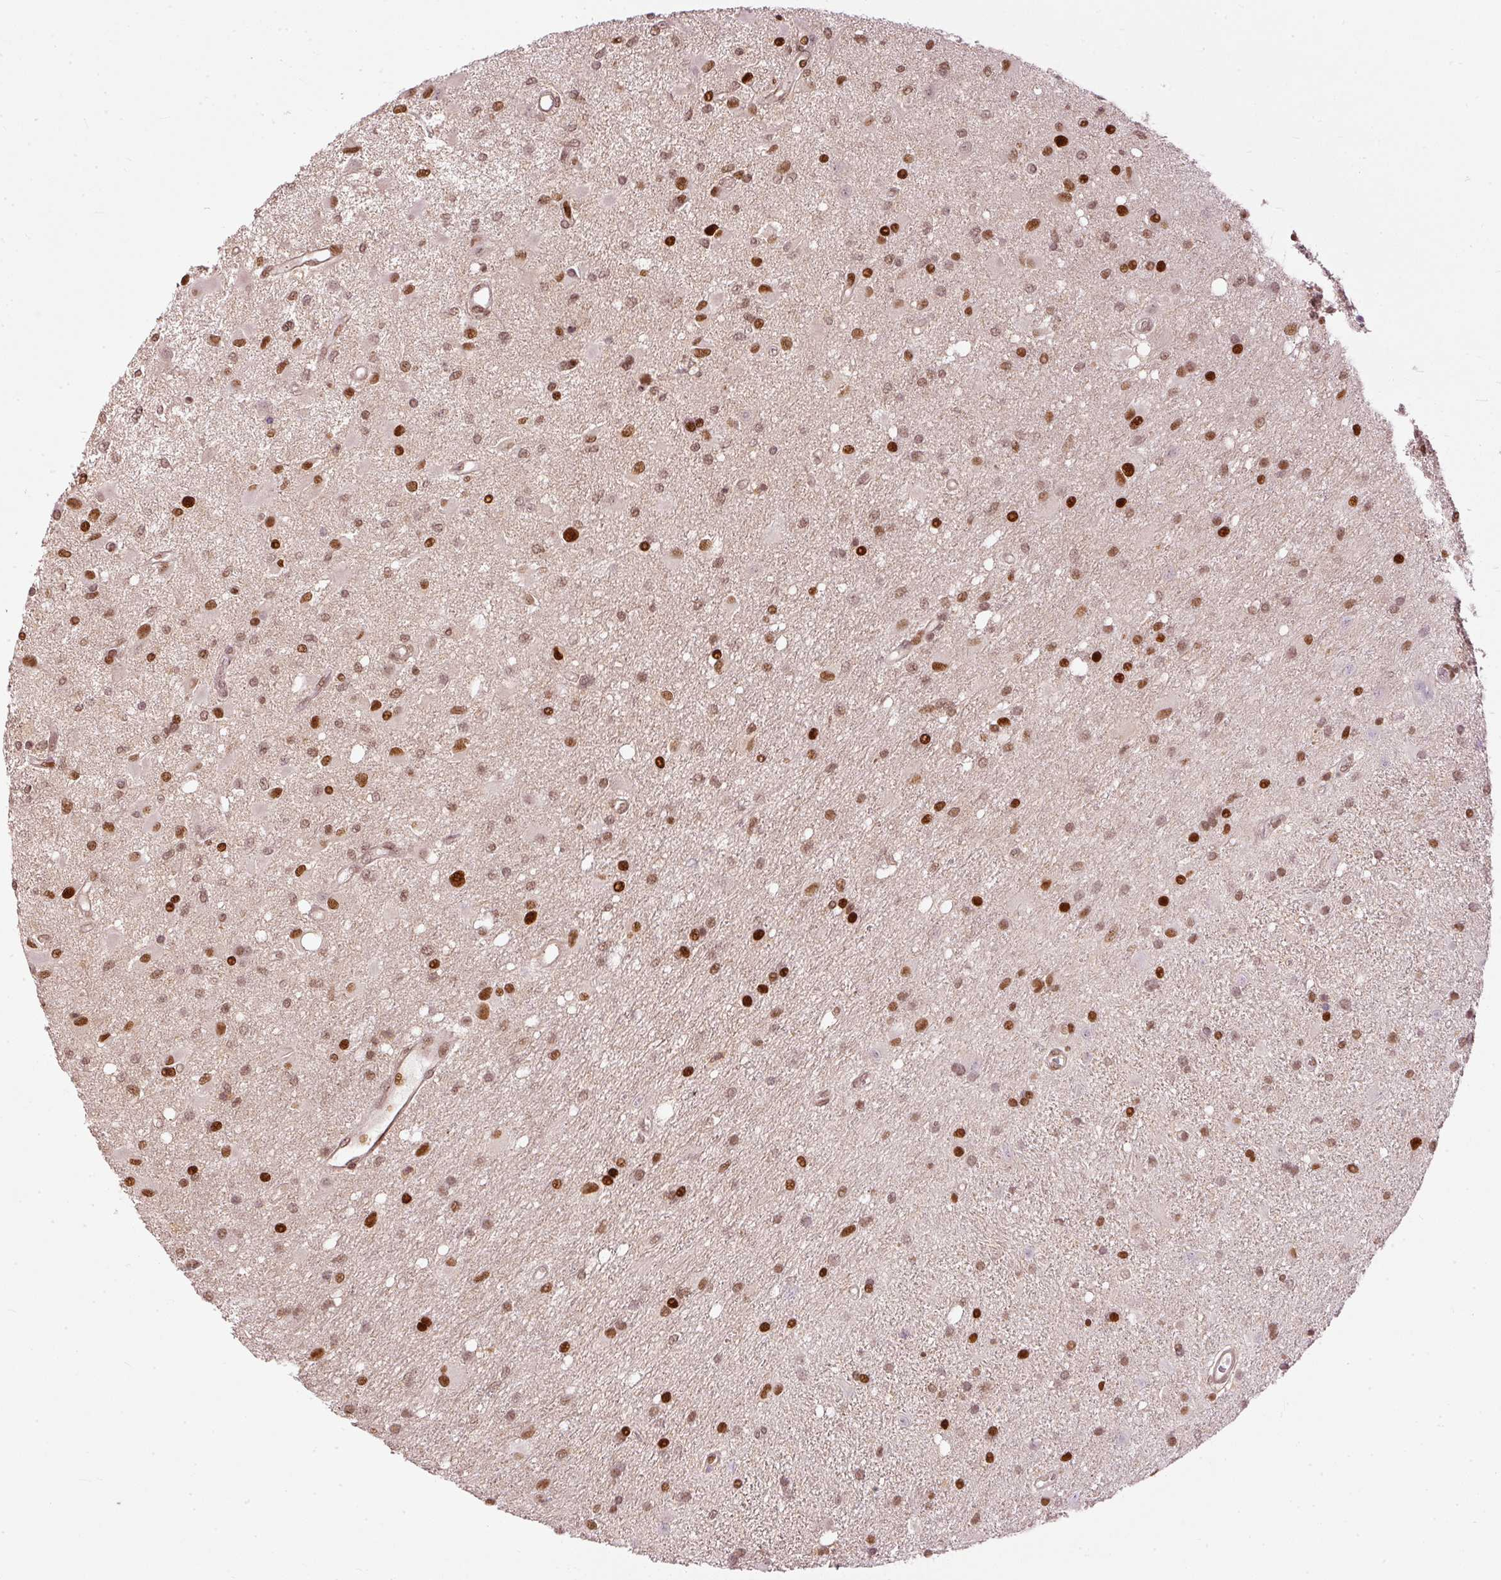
{"staining": {"intensity": "strong", "quantity": "25%-75%", "location": "nuclear"}, "tissue": "glioma", "cell_type": "Tumor cells", "image_type": "cancer", "snomed": [{"axis": "morphology", "description": "Glioma, malignant, High grade"}, {"axis": "topography", "description": "Brain"}], "caption": "A high-resolution image shows immunohistochemistry staining of glioma, which displays strong nuclear expression in approximately 25%-75% of tumor cells.", "gene": "ZNF778", "patient": {"sex": "male", "age": 67}}